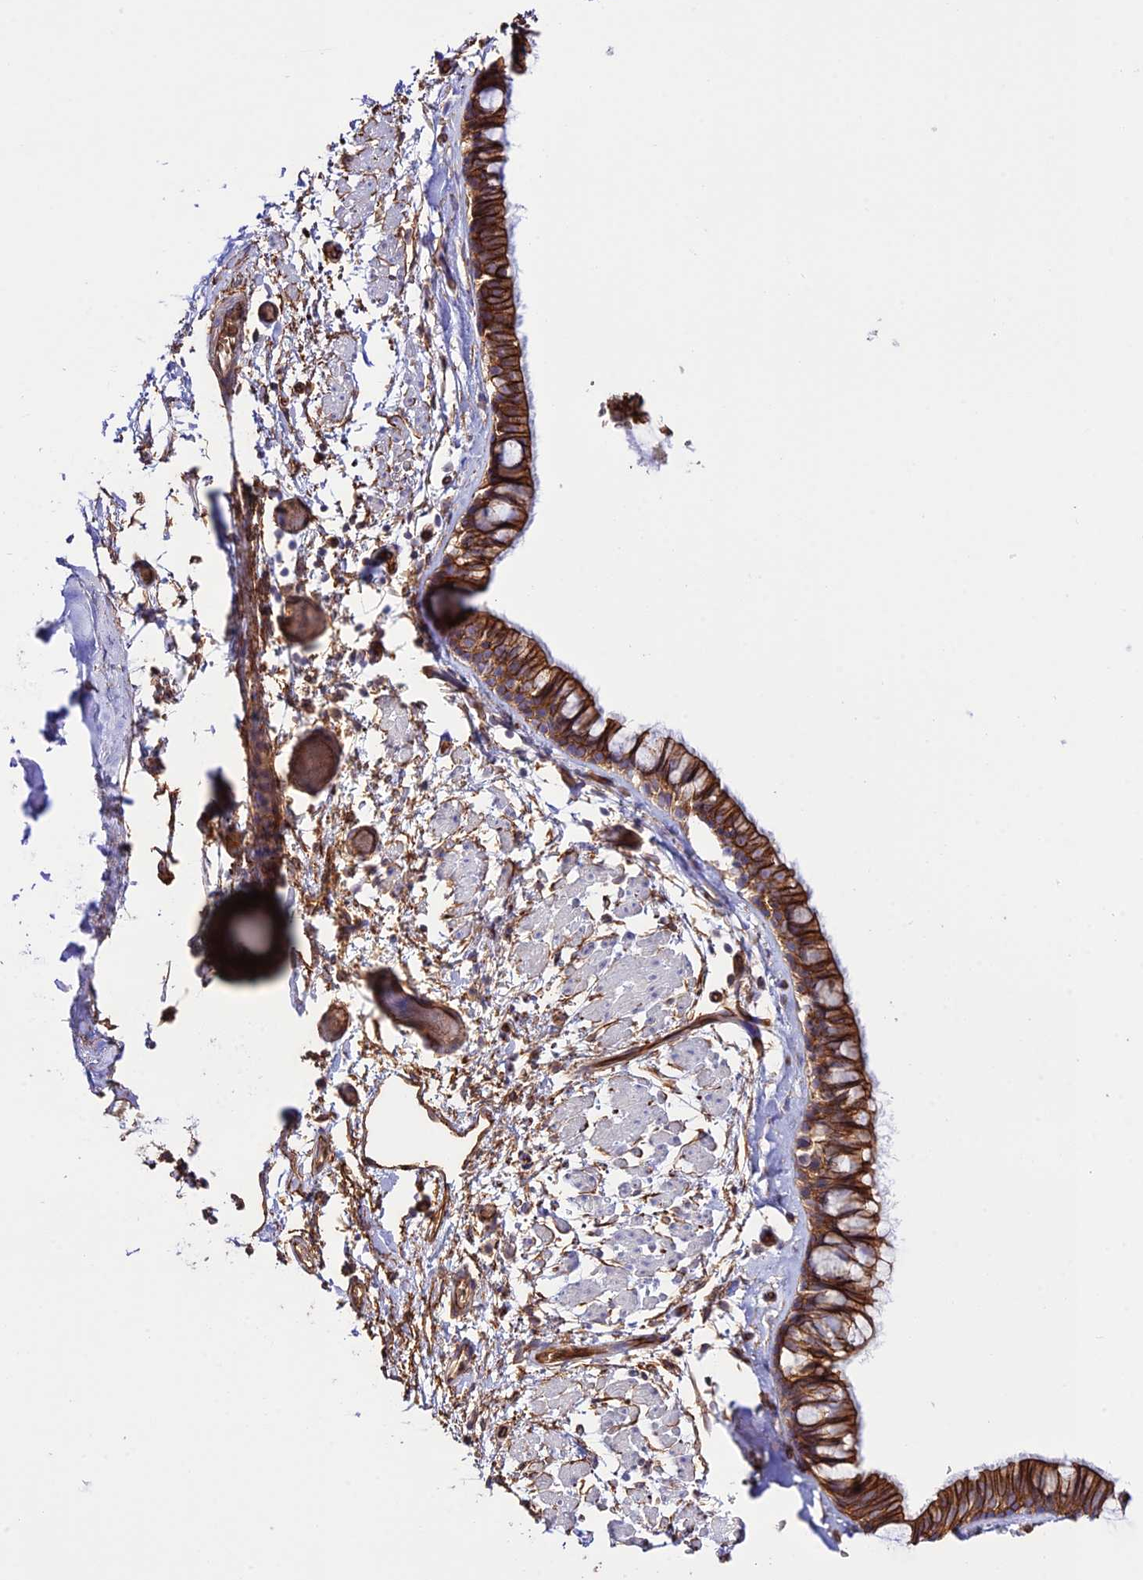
{"staining": {"intensity": "strong", "quantity": ">75%", "location": "cytoplasmic/membranous"}, "tissue": "bronchus", "cell_type": "Respiratory epithelial cells", "image_type": "normal", "snomed": [{"axis": "morphology", "description": "Normal tissue, NOS"}, {"axis": "topography", "description": "Bronchus"}], "caption": "A high-resolution micrograph shows immunohistochemistry (IHC) staining of unremarkable bronchus, which displays strong cytoplasmic/membranous staining in about >75% of respiratory epithelial cells. (Brightfield microscopy of DAB IHC at high magnification).", "gene": "YPEL5", "patient": {"sex": "male", "age": 65}}